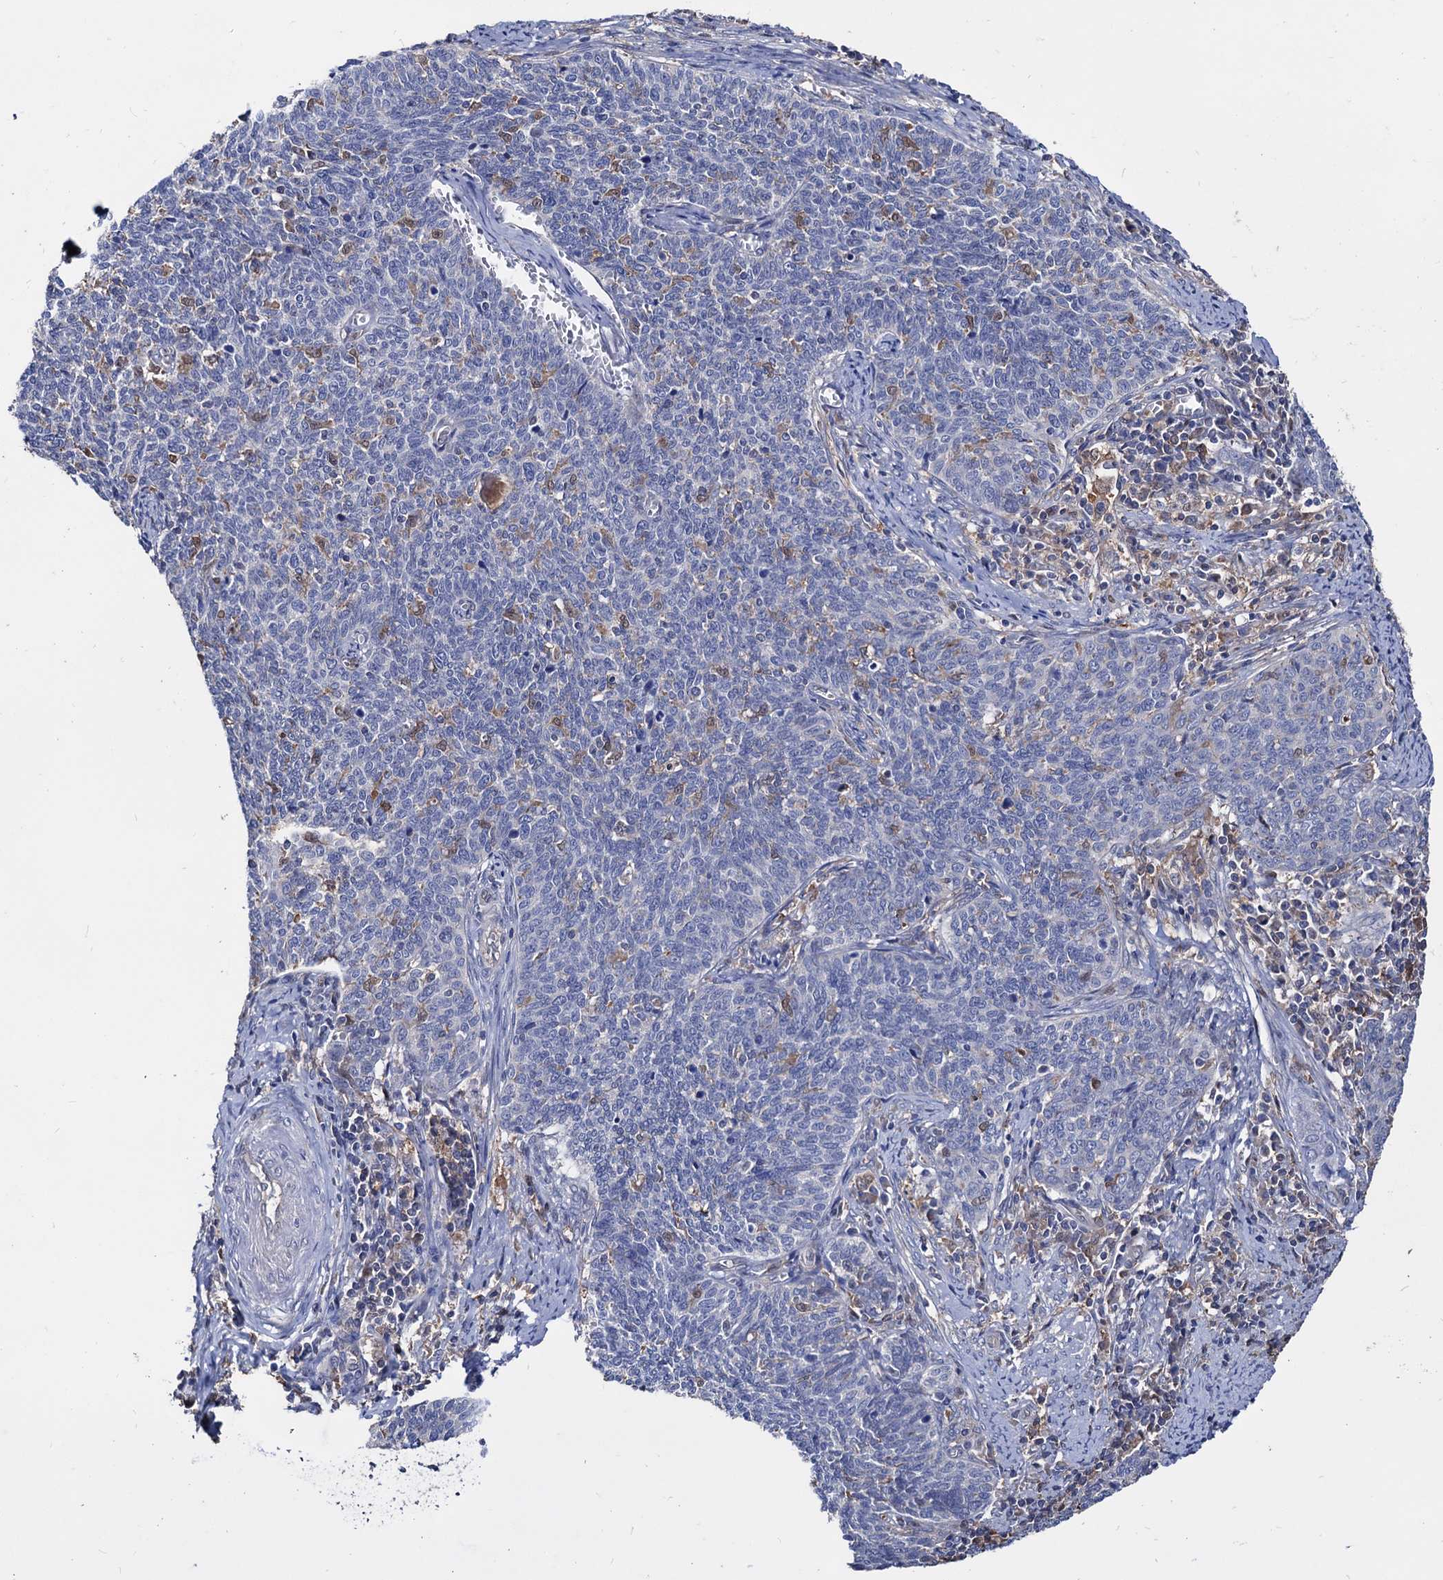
{"staining": {"intensity": "negative", "quantity": "none", "location": "none"}, "tissue": "cervical cancer", "cell_type": "Tumor cells", "image_type": "cancer", "snomed": [{"axis": "morphology", "description": "Squamous cell carcinoma, NOS"}, {"axis": "topography", "description": "Cervix"}], "caption": "Tumor cells are negative for brown protein staining in cervical cancer (squamous cell carcinoma).", "gene": "CPPED1", "patient": {"sex": "female", "age": 39}}